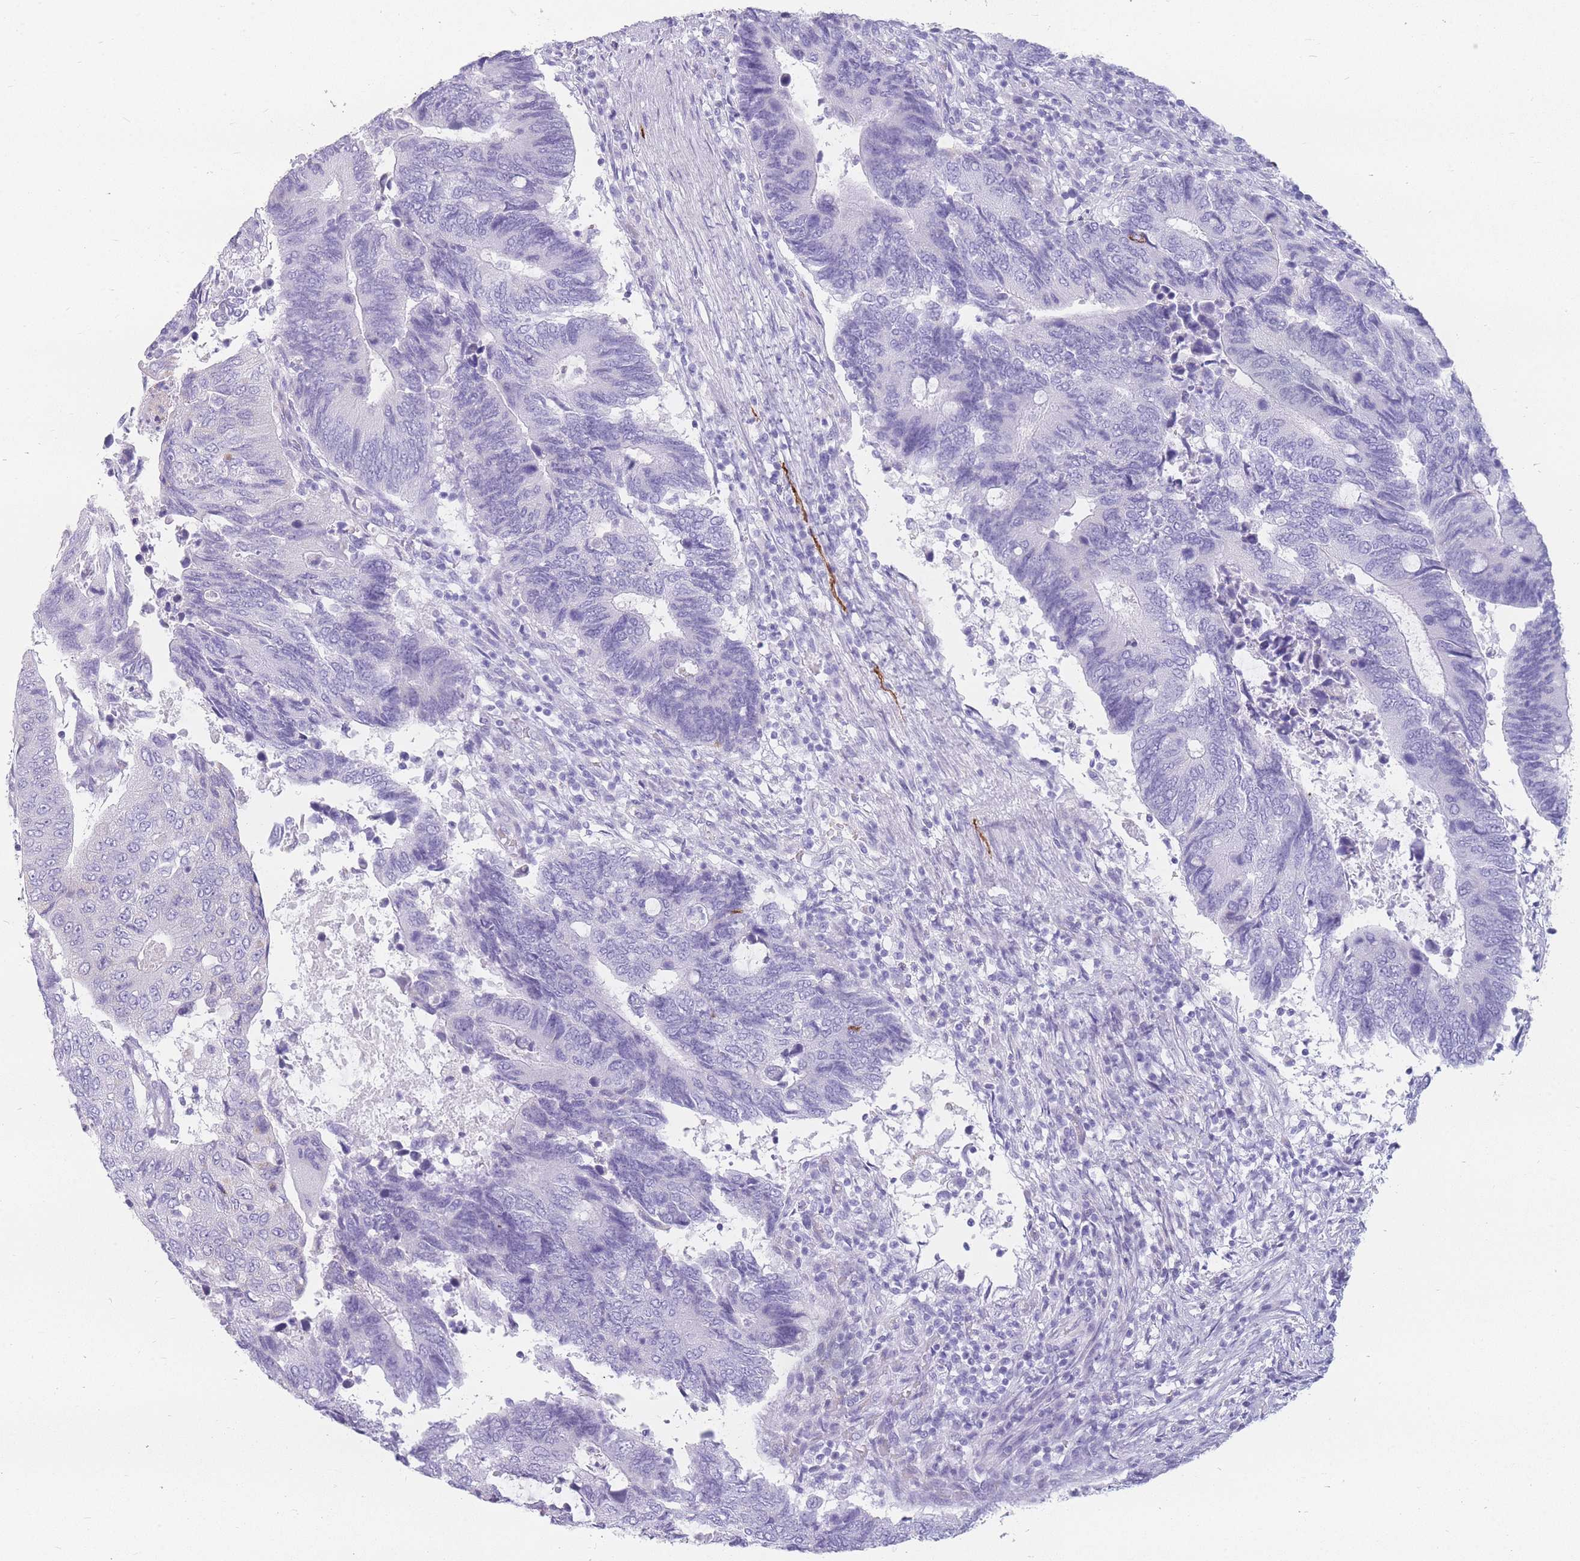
{"staining": {"intensity": "negative", "quantity": "none", "location": "none"}, "tissue": "colorectal cancer", "cell_type": "Tumor cells", "image_type": "cancer", "snomed": [{"axis": "morphology", "description": "Adenocarcinoma, NOS"}, {"axis": "topography", "description": "Colon"}], "caption": "High power microscopy histopathology image of an IHC photomicrograph of colorectal adenocarcinoma, revealing no significant positivity in tumor cells.", "gene": "UPK1A", "patient": {"sex": "male", "age": 87}}